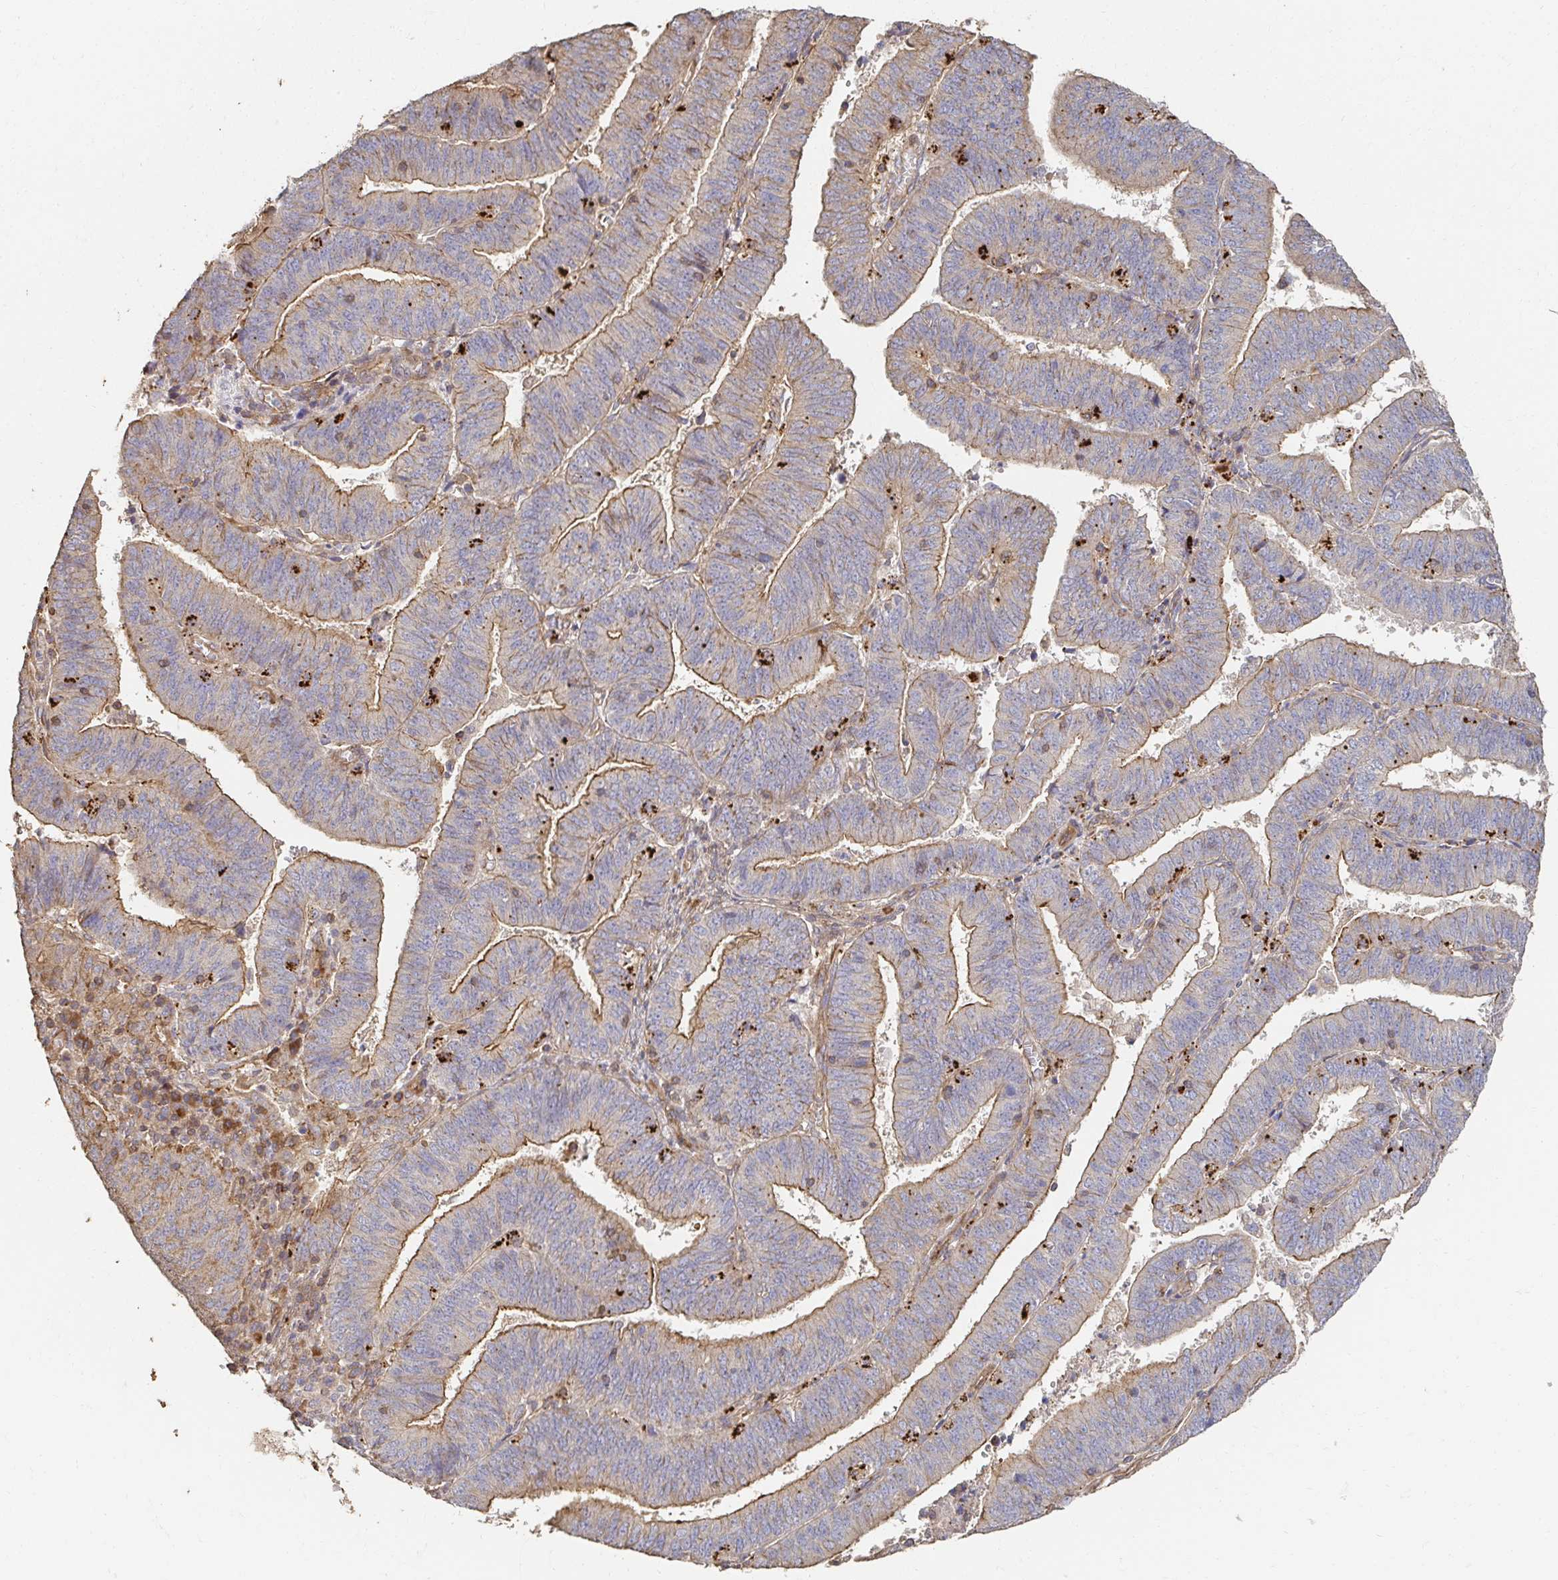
{"staining": {"intensity": "moderate", "quantity": ">75%", "location": "cytoplasmic/membranous"}, "tissue": "endometrial cancer", "cell_type": "Tumor cells", "image_type": "cancer", "snomed": [{"axis": "morphology", "description": "Adenocarcinoma, NOS"}, {"axis": "topography", "description": "Endometrium"}], "caption": "Protein staining of adenocarcinoma (endometrial) tissue demonstrates moderate cytoplasmic/membranous expression in about >75% of tumor cells. (DAB (3,3'-diaminobenzidine) = brown stain, brightfield microscopy at high magnification).", "gene": "APBB1", "patient": {"sex": "female", "age": 82}}